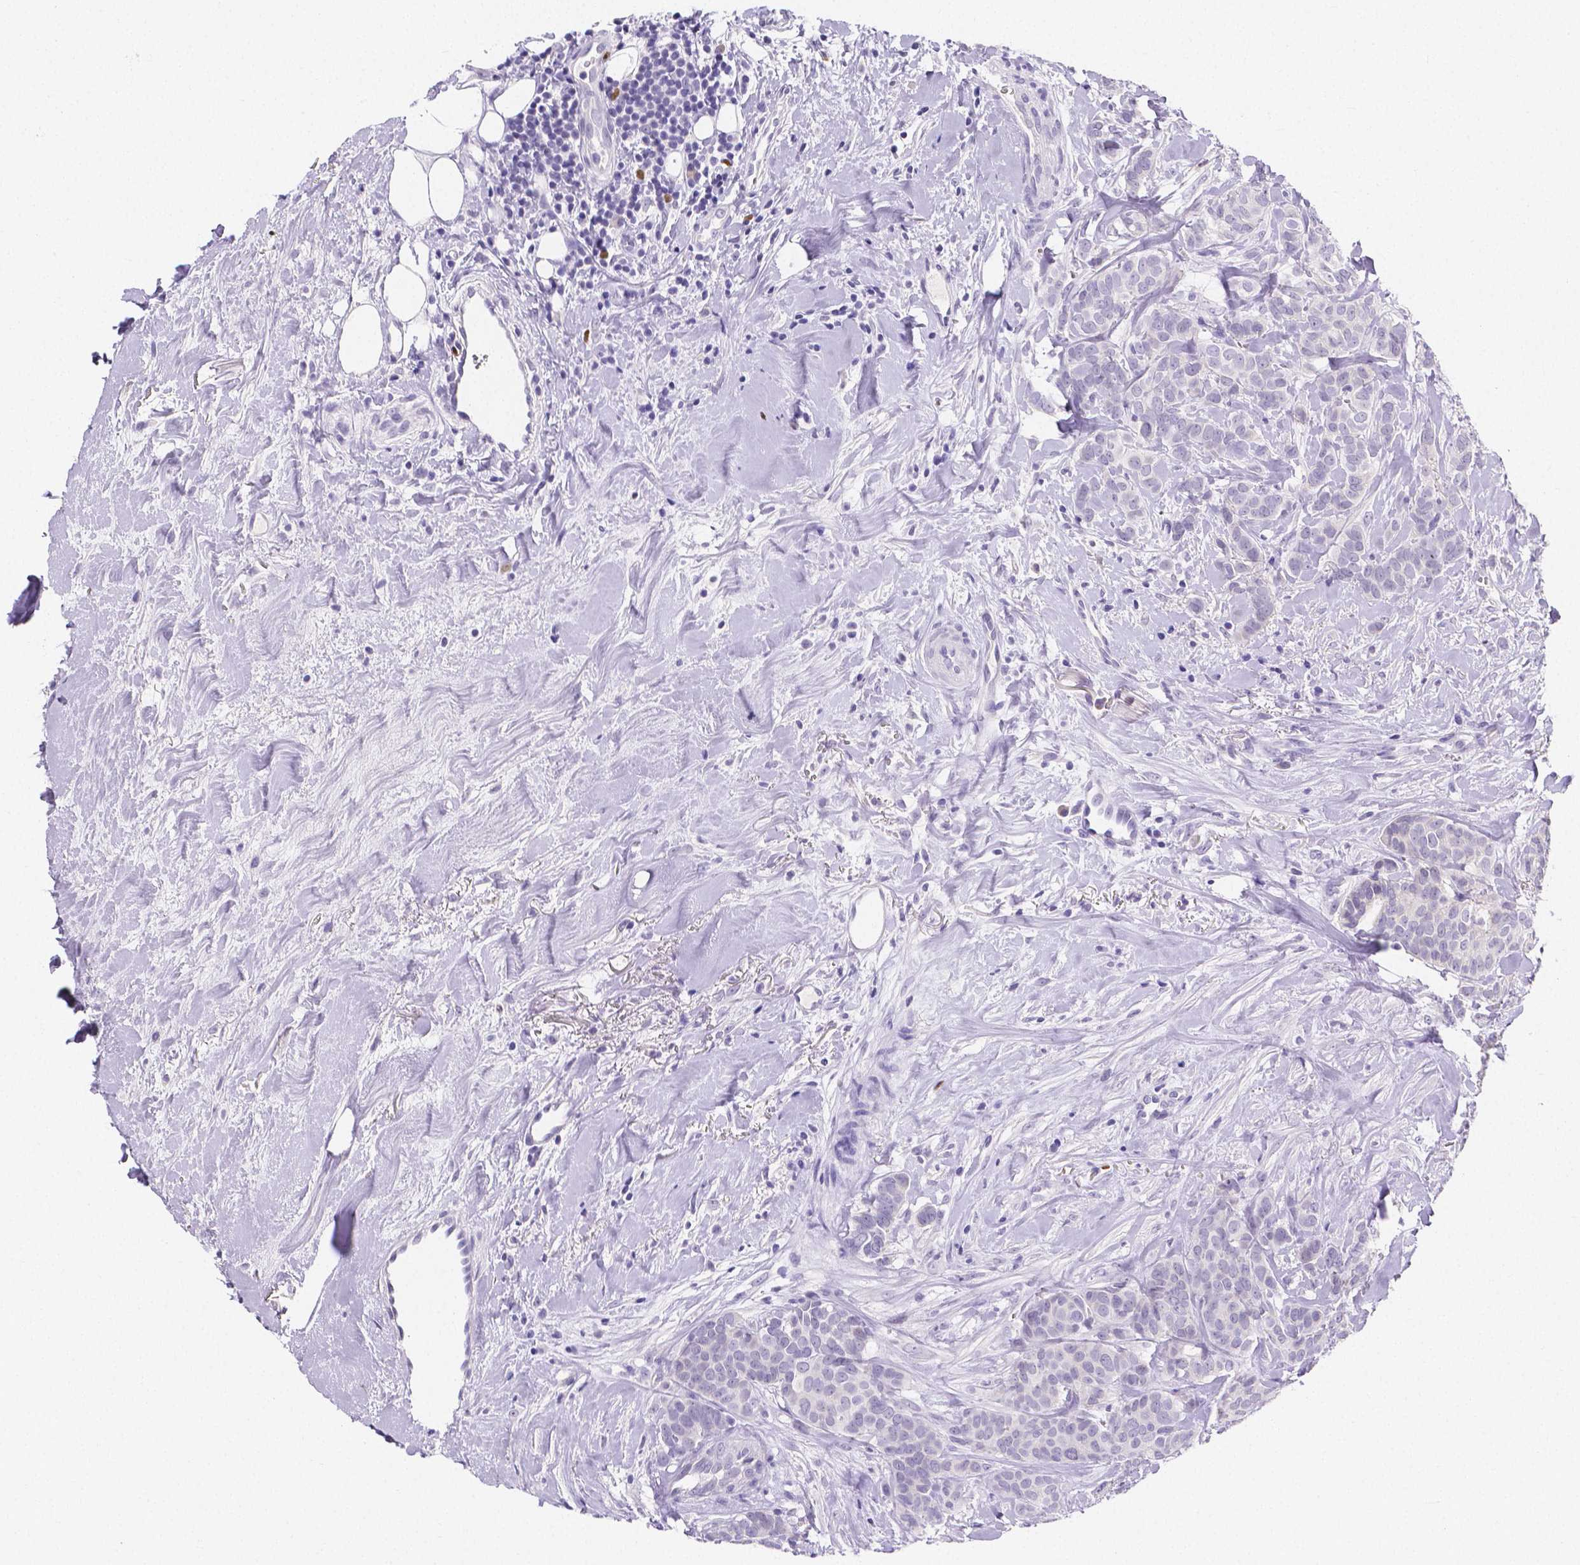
{"staining": {"intensity": "negative", "quantity": "none", "location": "none"}, "tissue": "breast cancer", "cell_type": "Tumor cells", "image_type": "cancer", "snomed": [{"axis": "morphology", "description": "Duct carcinoma"}, {"axis": "topography", "description": "Breast"}], "caption": "Protein analysis of breast cancer reveals no significant expression in tumor cells. (DAB immunohistochemistry (IHC), high magnification).", "gene": "PLXNA4", "patient": {"sex": "female", "age": 84}}